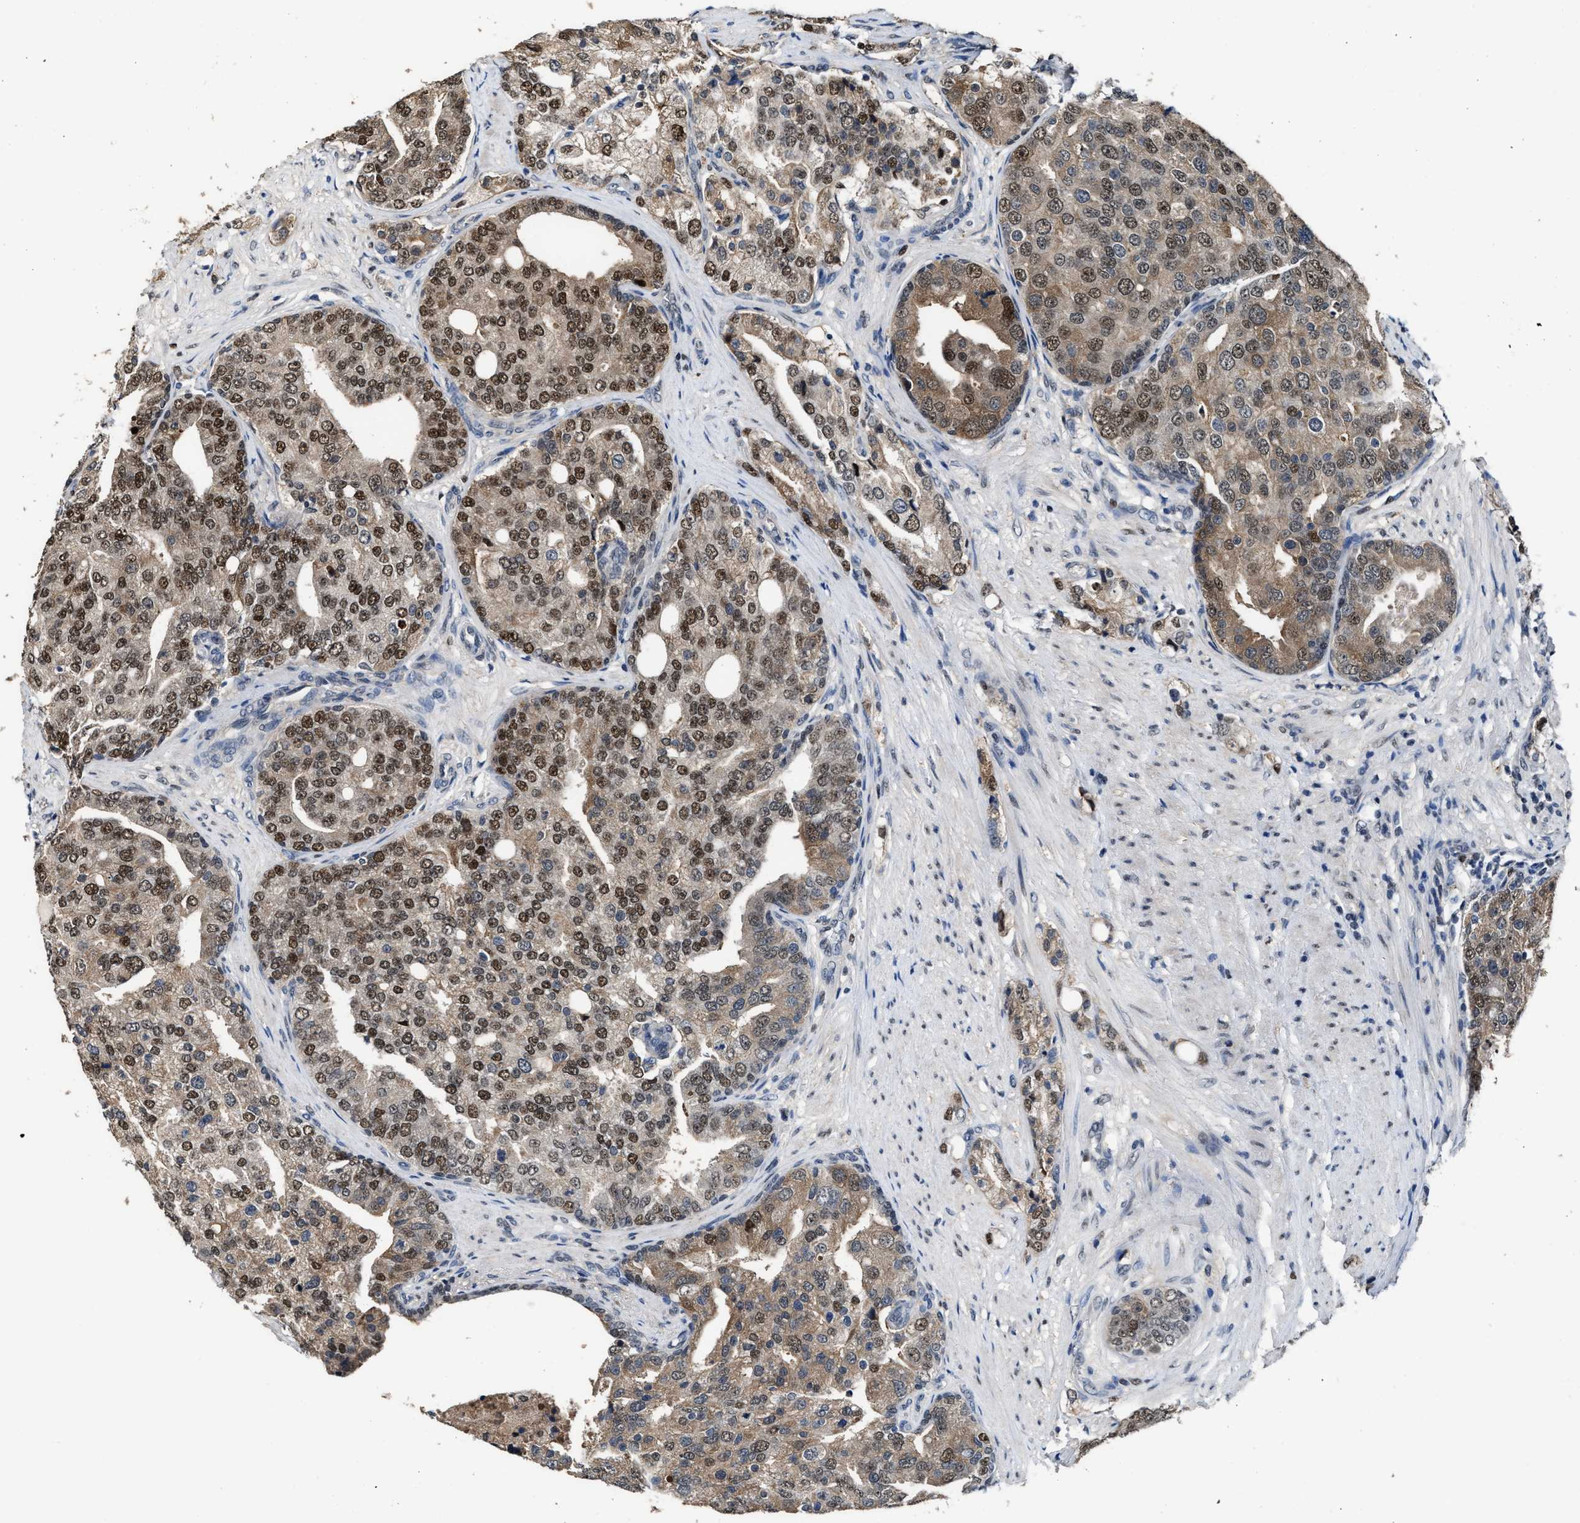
{"staining": {"intensity": "moderate", "quantity": "25%-75%", "location": "cytoplasmic/membranous,nuclear"}, "tissue": "prostate cancer", "cell_type": "Tumor cells", "image_type": "cancer", "snomed": [{"axis": "morphology", "description": "Adenocarcinoma, High grade"}, {"axis": "topography", "description": "Prostate"}], "caption": "IHC photomicrograph of human adenocarcinoma (high-grade) (prostate) stained for a protein (brown), which demonstrates medium levels of moderate cytoplasmic/membranous and nuclear expression in approximately 25%-75% of tumor cells.", "gene": "ZNF20", "patient": {"sex": "male", "age": 50}}